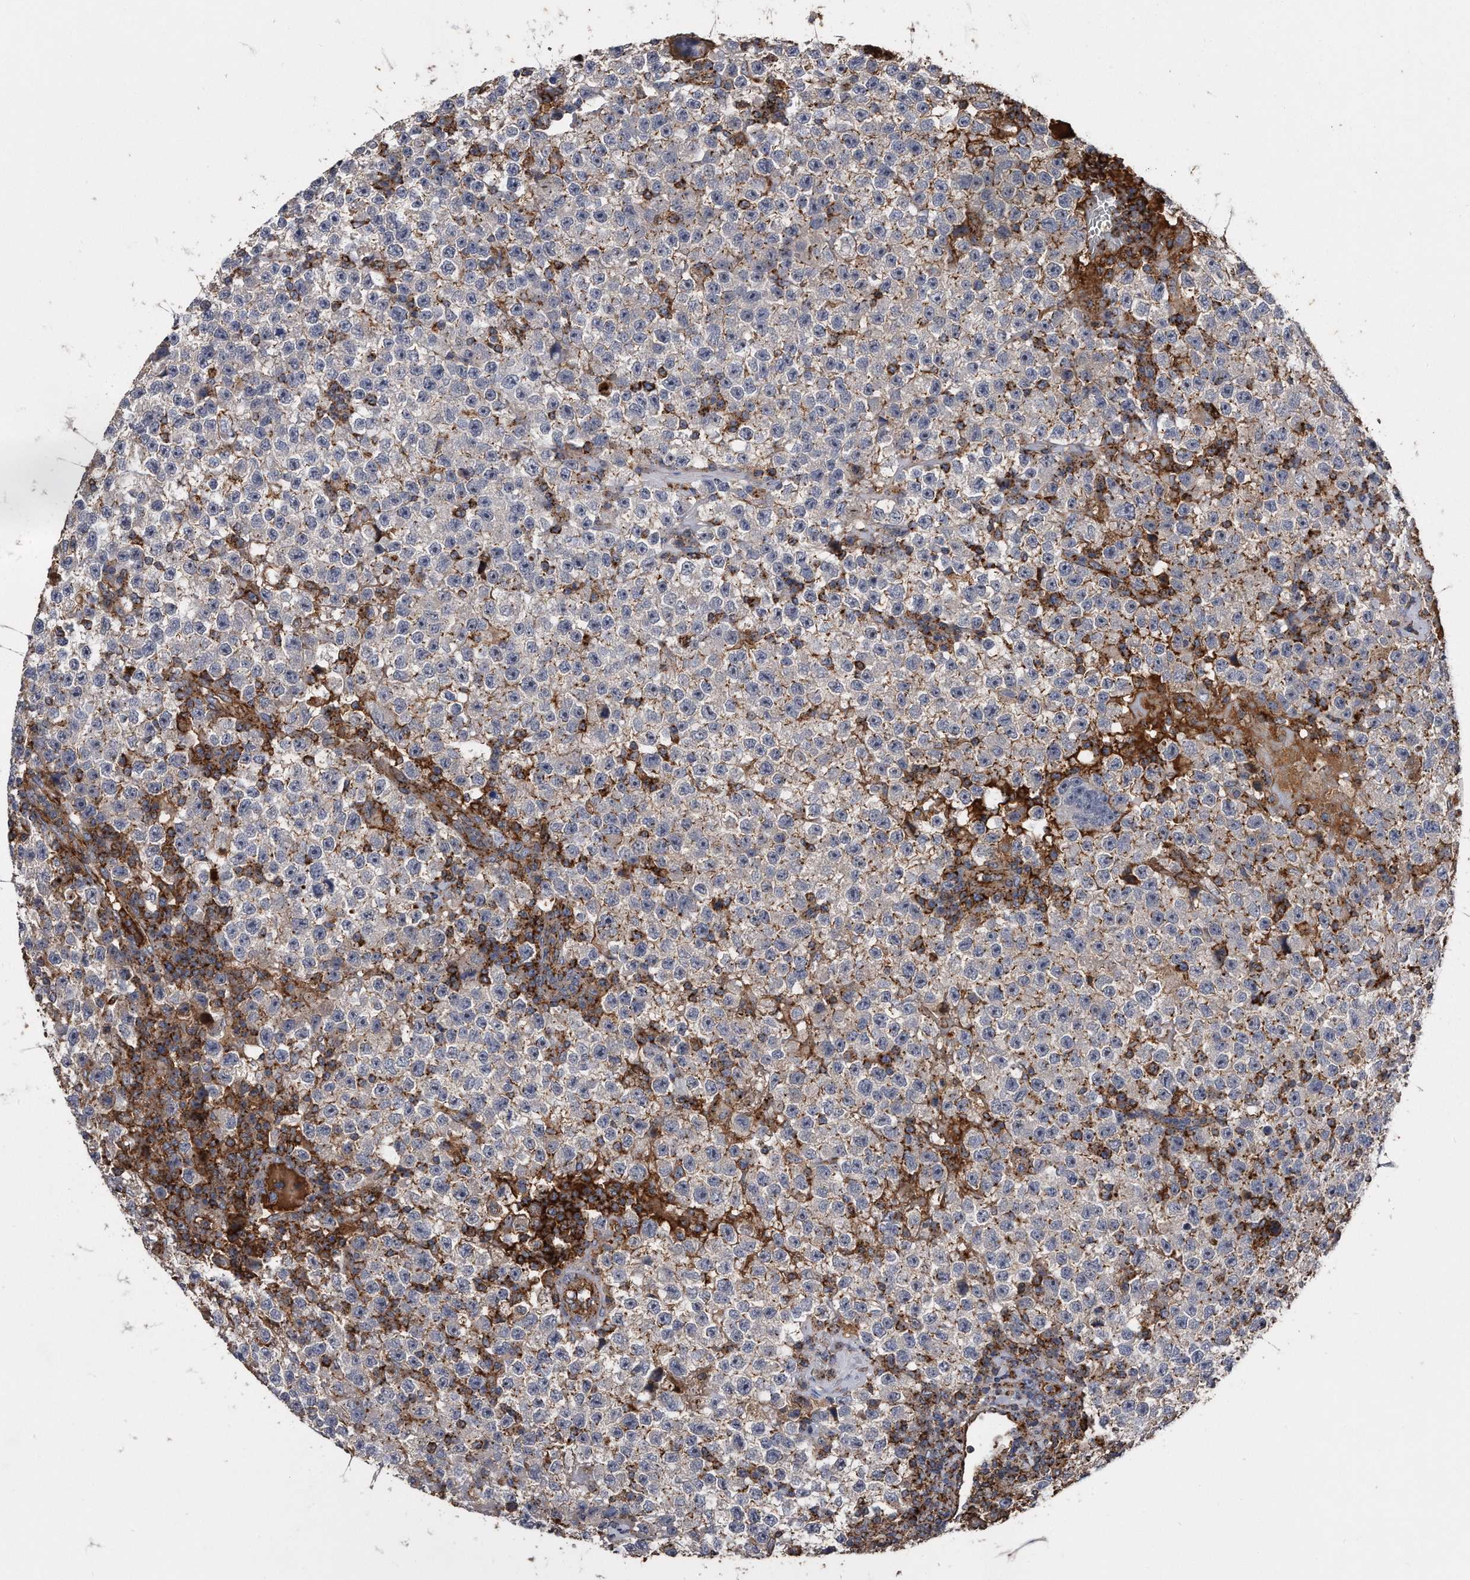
{"staining": {"intensity": "weak", "quantity": "<25%", "location": "cytoplasmic/membranous"}, "tissue": "testis cancer", "cell_type": "Tumor cells", "image_type": "cancer", "snomed": [{"axis": "morphology", "description": "Seminoma, NOS"}, {"axis": "topography", "description": "Testis"}], "caption": "DAB (3,3'-diaminobenzidine) immunohistochemical staining of human testis cancer reveals no significant expression in tumor cells.", "gene": "KCND3", "patient": {"sex": "male", "age": 22}}